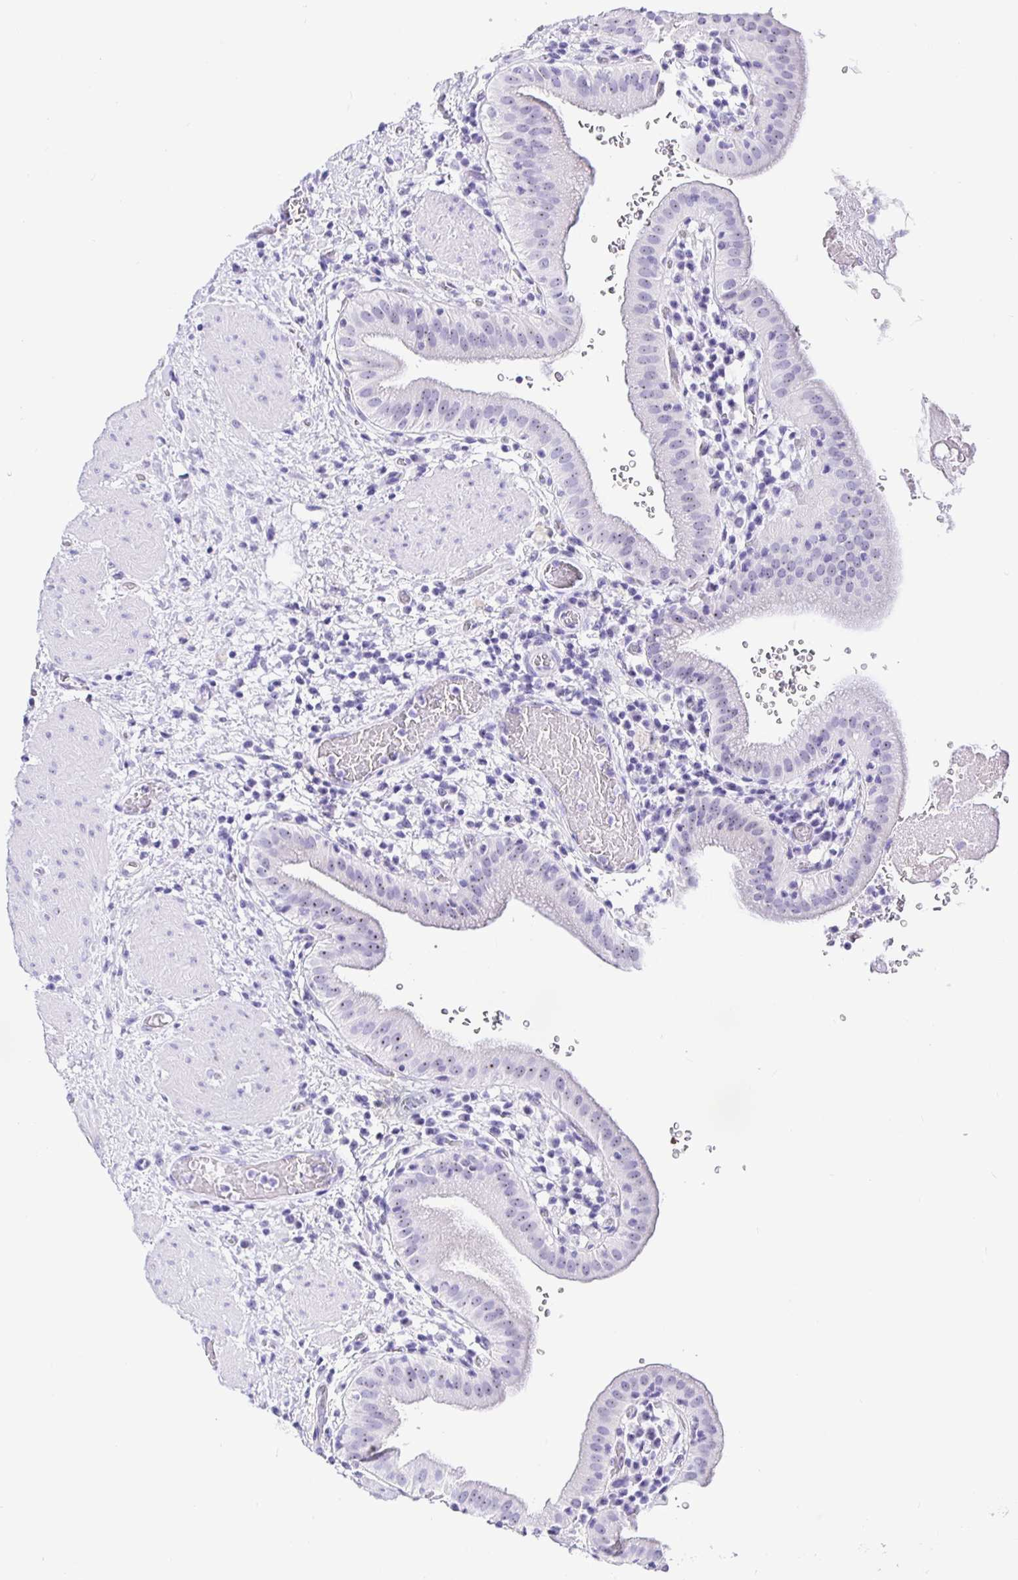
{"staining": {"intensity": "weak", "quantity": "25%-75%", "location": "nuclear"}, "tissue": "gallbladder", "cell_type": "Glandular cells", "image_type": "normal", "snomed": [{"axis": "morphology", "description": "Normal tissue, NOS"}, {"axis": "topography", "description": "Gallbladder"}], "caption": "Brown immunohistochemical staining in unremarkable gallbladder exhibits weak nuclear positivity in about 25%-75% of glandular cells.", "gene": "PRAMEF18", "patient": {"sex": "male", "age": 26}}